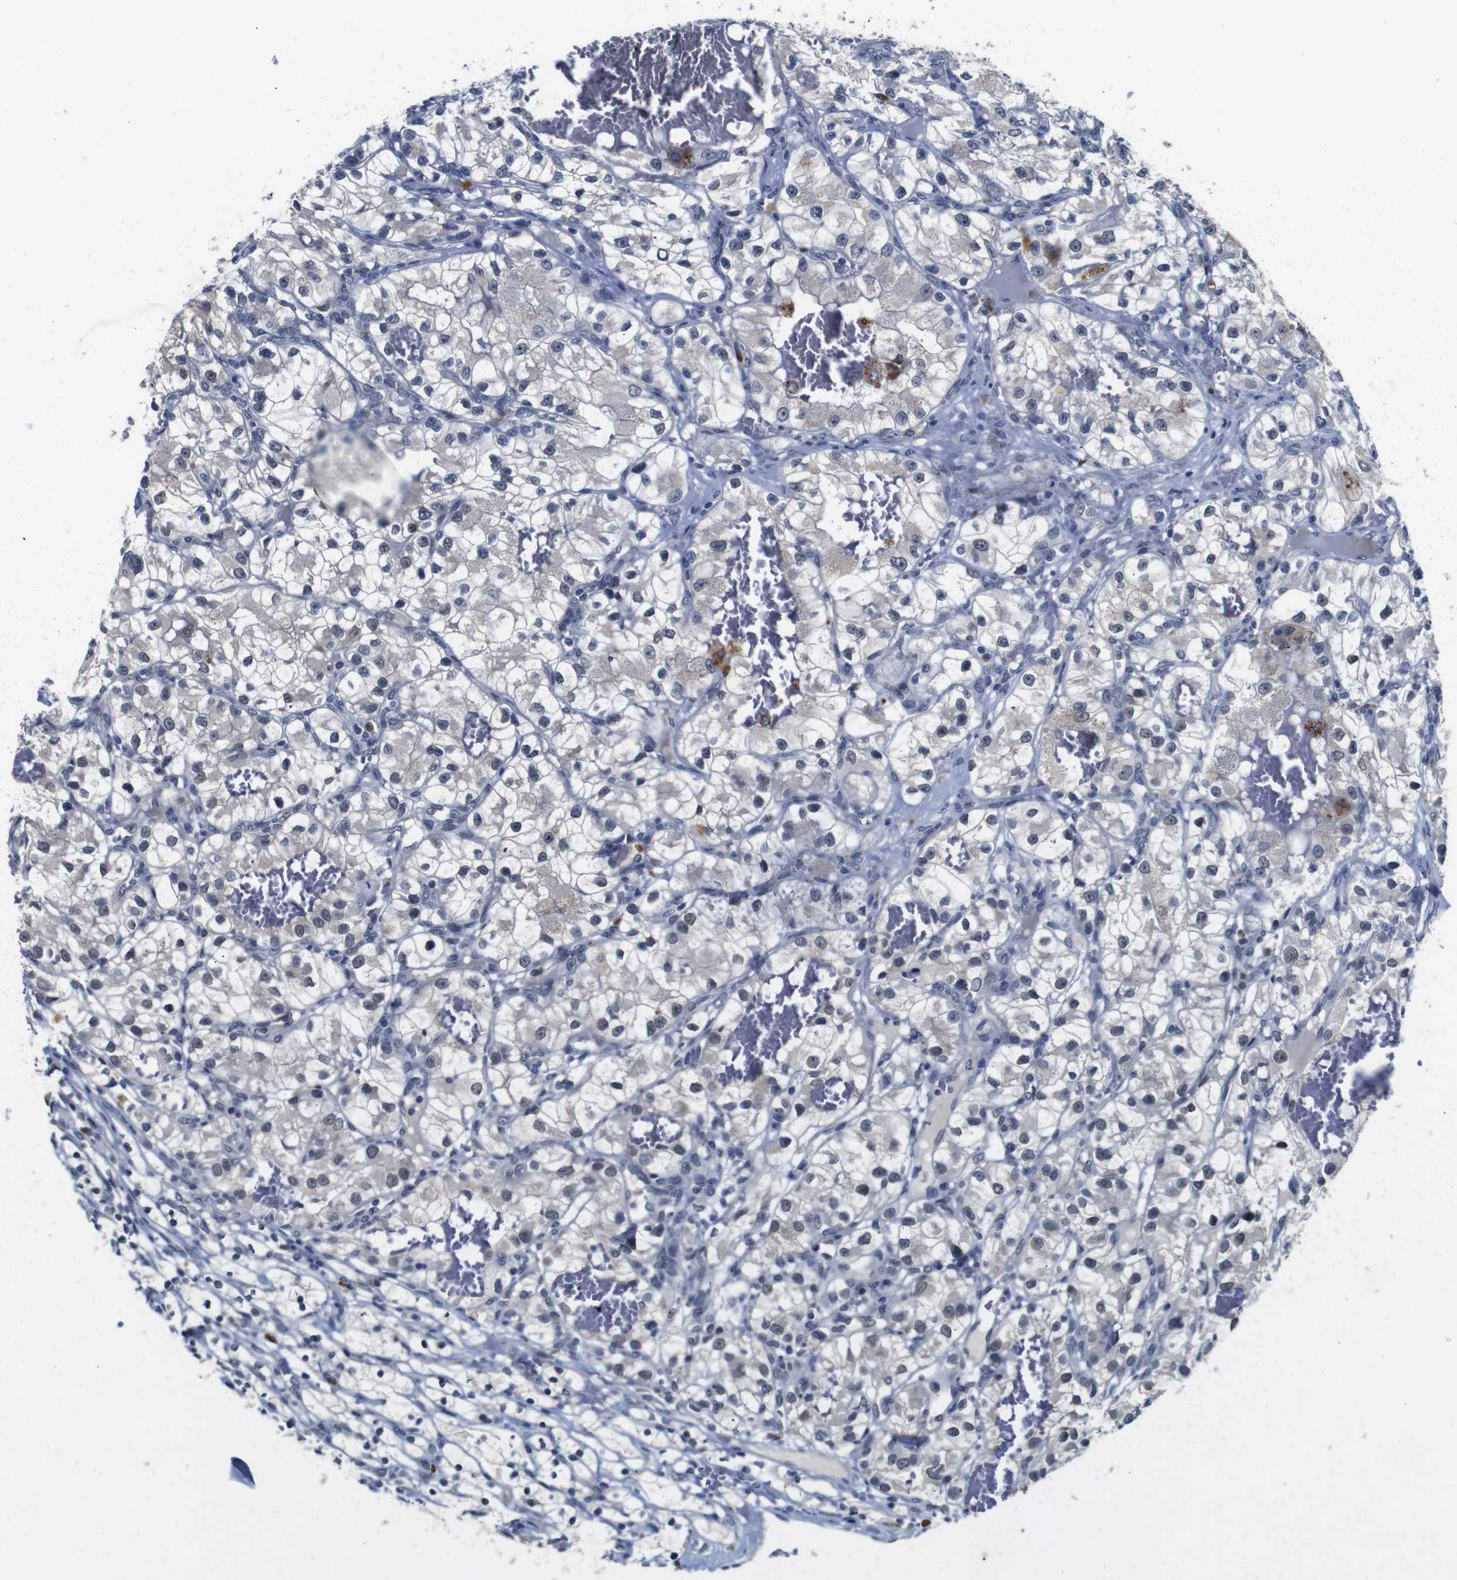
{"staining": {"intensity": "weak", "quantity": "<25%", "location": "nuclear"}, "tissue": "renal cancer", "cell_type": "Tumor cells", "image_type": "cancer", "snomed": [{"axis": "morphology", "description": "Adenocarcinoma, NOS"}, {"axis": "topography", "description": "Kidney"}], "caption": "DAB immunohistochemical staining of renal cancer displays no significant positivity in tumor cells.", "gene": "NTRK3", "patient": {"sex": "female", "age": 57}}